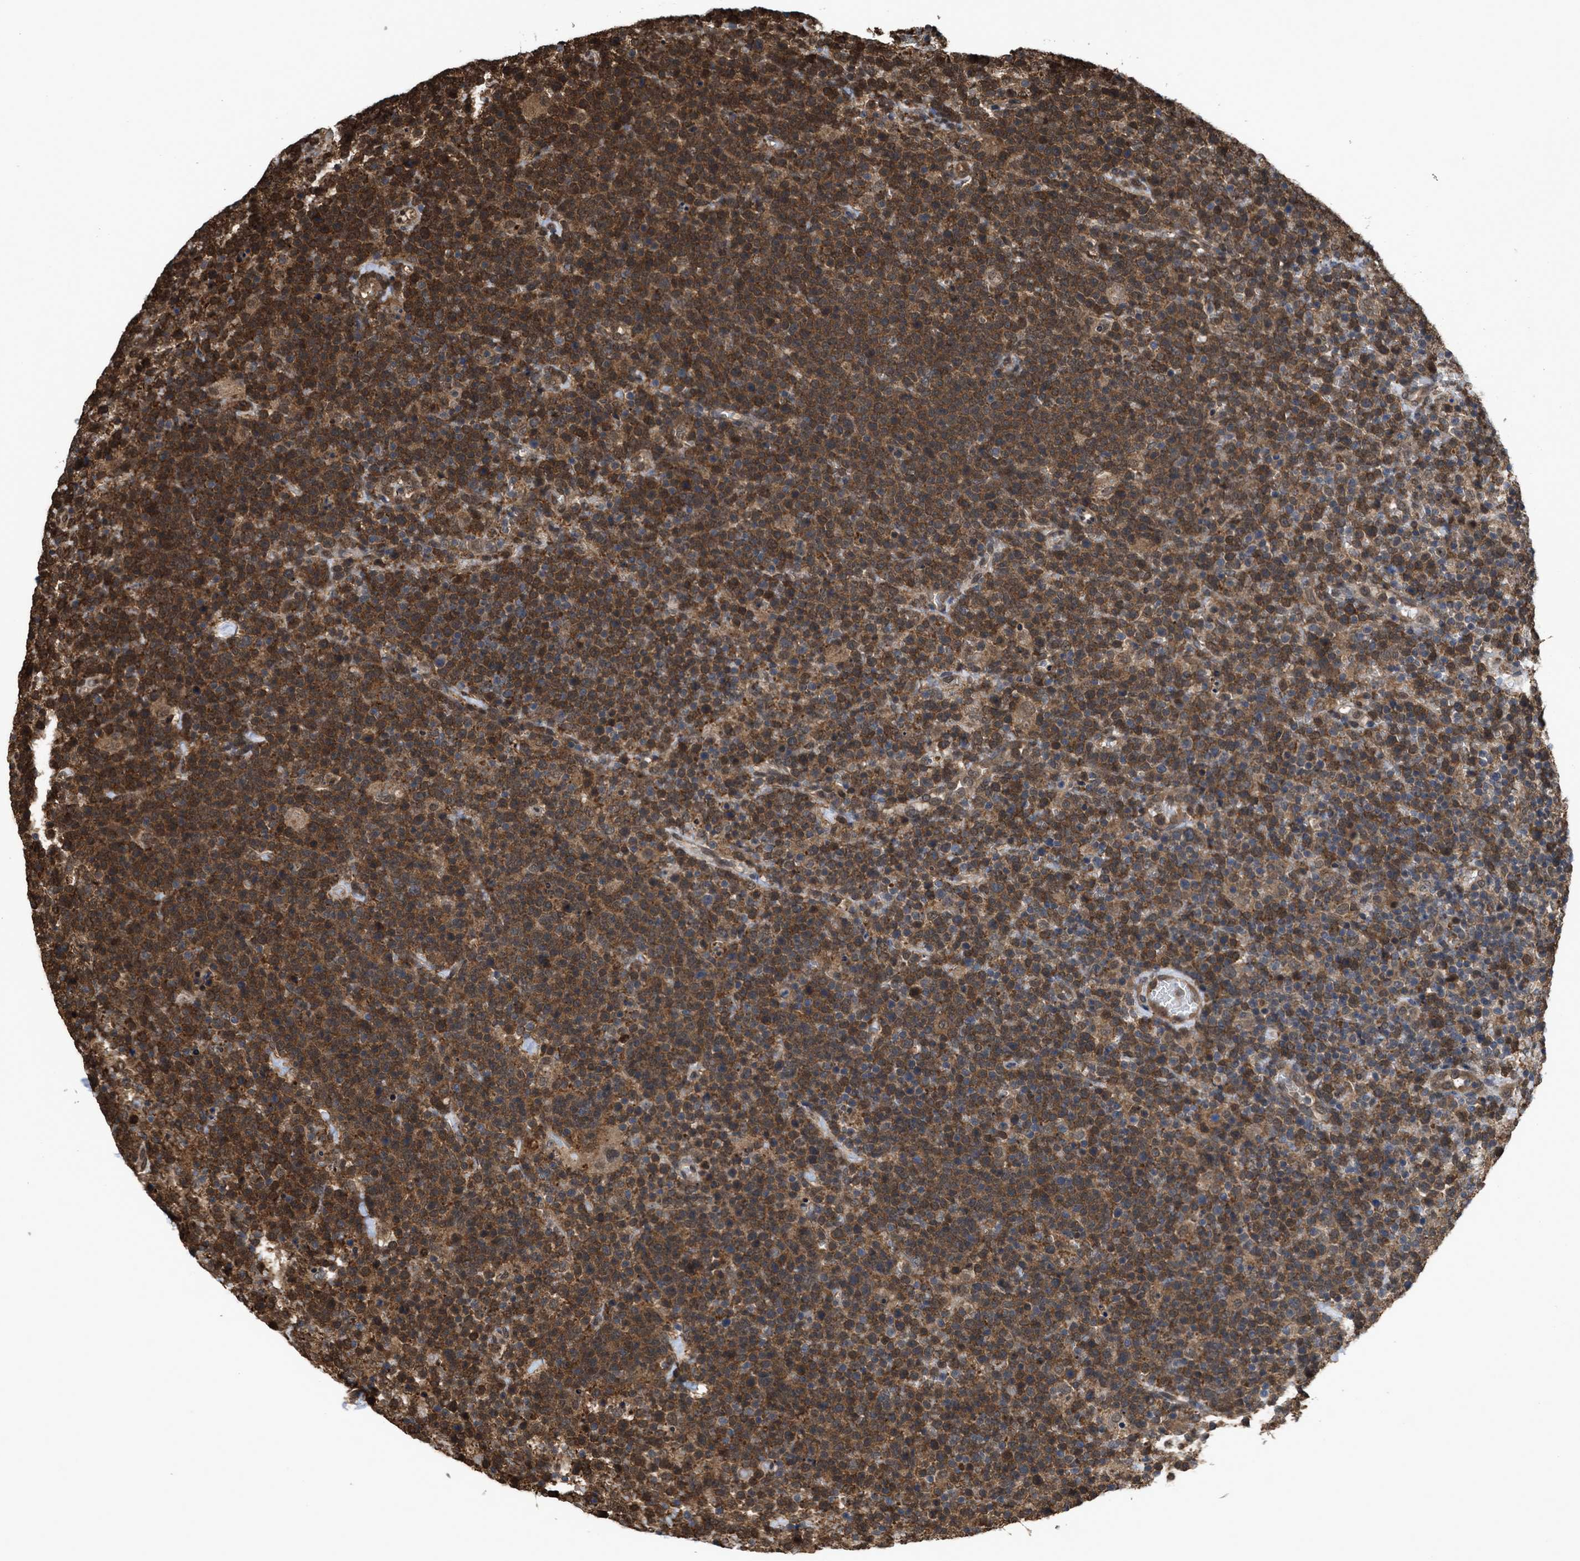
{"staining": {"intensity": "strong", "quantity": ">75%", "location": "cytoplasmic/membranous"}, "tissue": "lymphoma", "cell_type": "Tumor cells", "image_type": "cancer", "snomed": [{"axis": "morphology", "description": "Malignant lymphoma, non-Hodgkin's type, High grade"}, {"axis": "topography", "description": "Lymph node"}], "caption": "Immunohistochemistry (DAB) staining of malignant lymphoma, non-Hodgkin's type (high-grade) exhibits strong cytoplasmic/membranous protein staining in approximately >75% of tumor cells.", "gene": "YWHAG", "patient": {"sex": "male", "age": 61}}